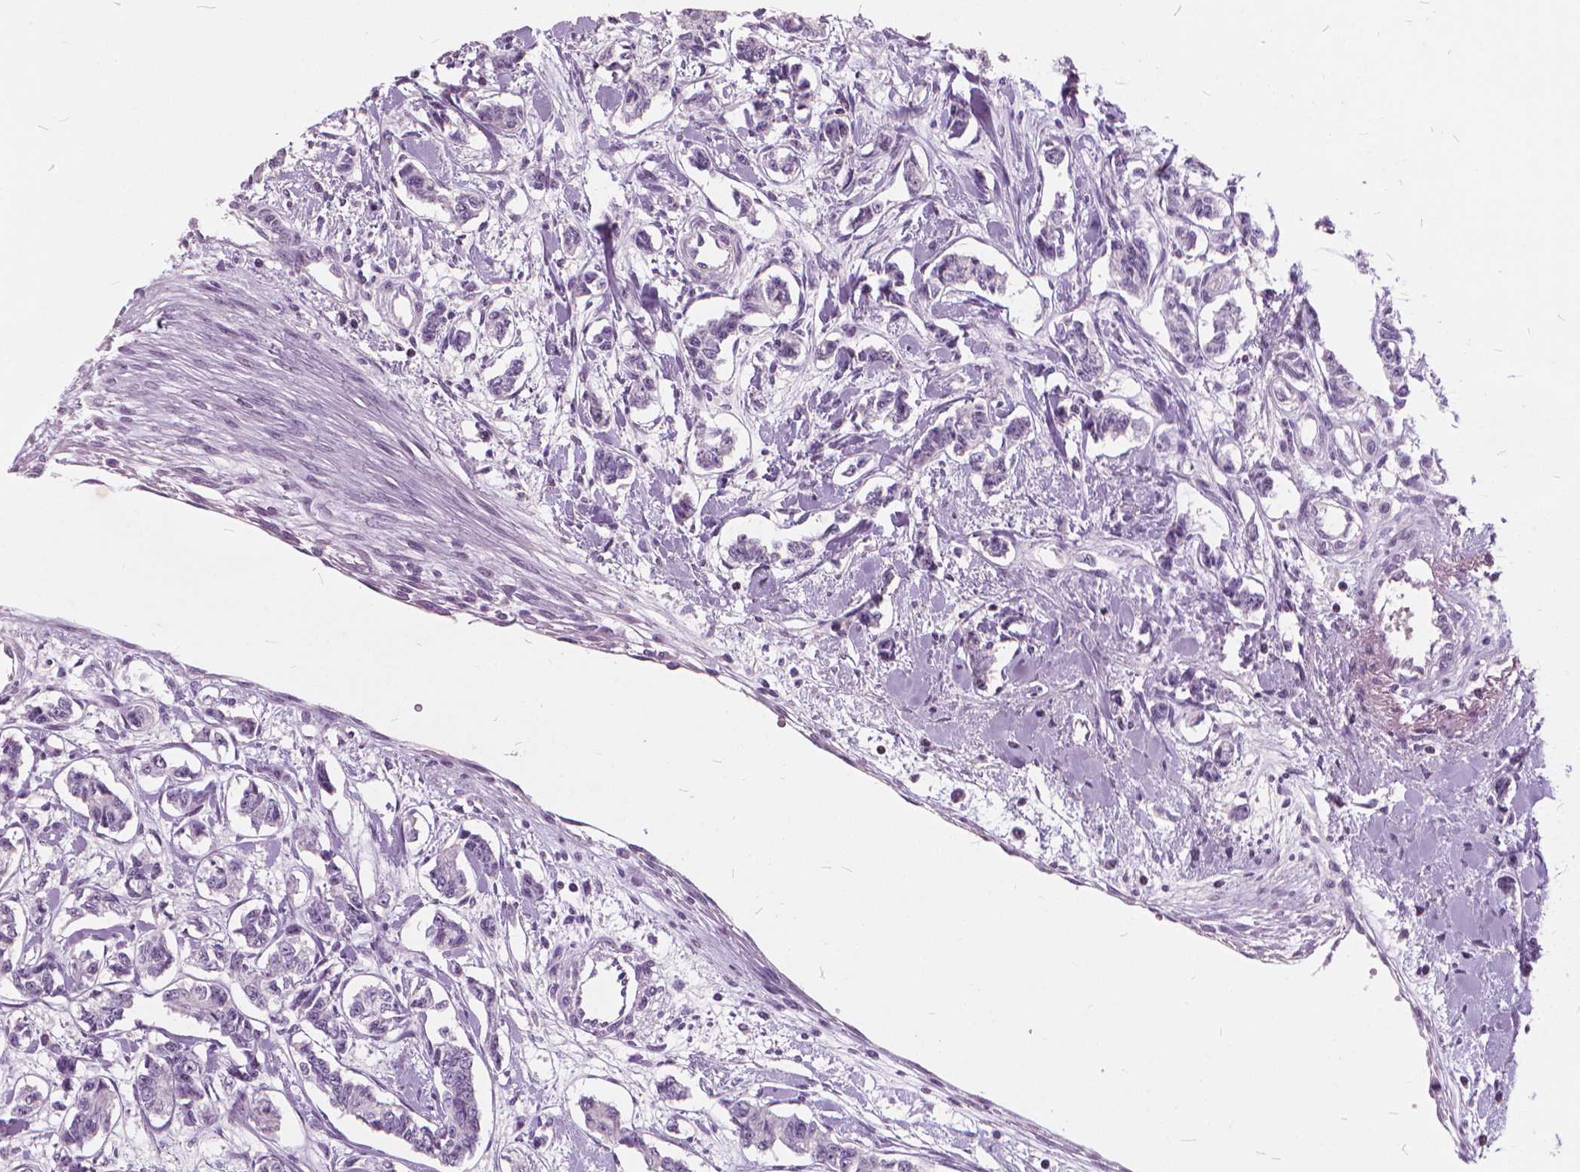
{"staining": {"intensity": "negative", "quantity": "none", "location": "none"}, "tissue": "carcinoid", "cell_type": "Tumor cells", "image_type": "cancer", "snomed": [{"axis": "morphology", "description": "Carcinoid, malignant, NOS"}, {"axis": "topography", "description": "Kidney"}], "caption": "Immunohistochemistry (IHC) of carcinoid (malignant) shows no staining in tumor cells.", "gene": "STAT5B", "patient": {"sex": "female", "age": 41}}